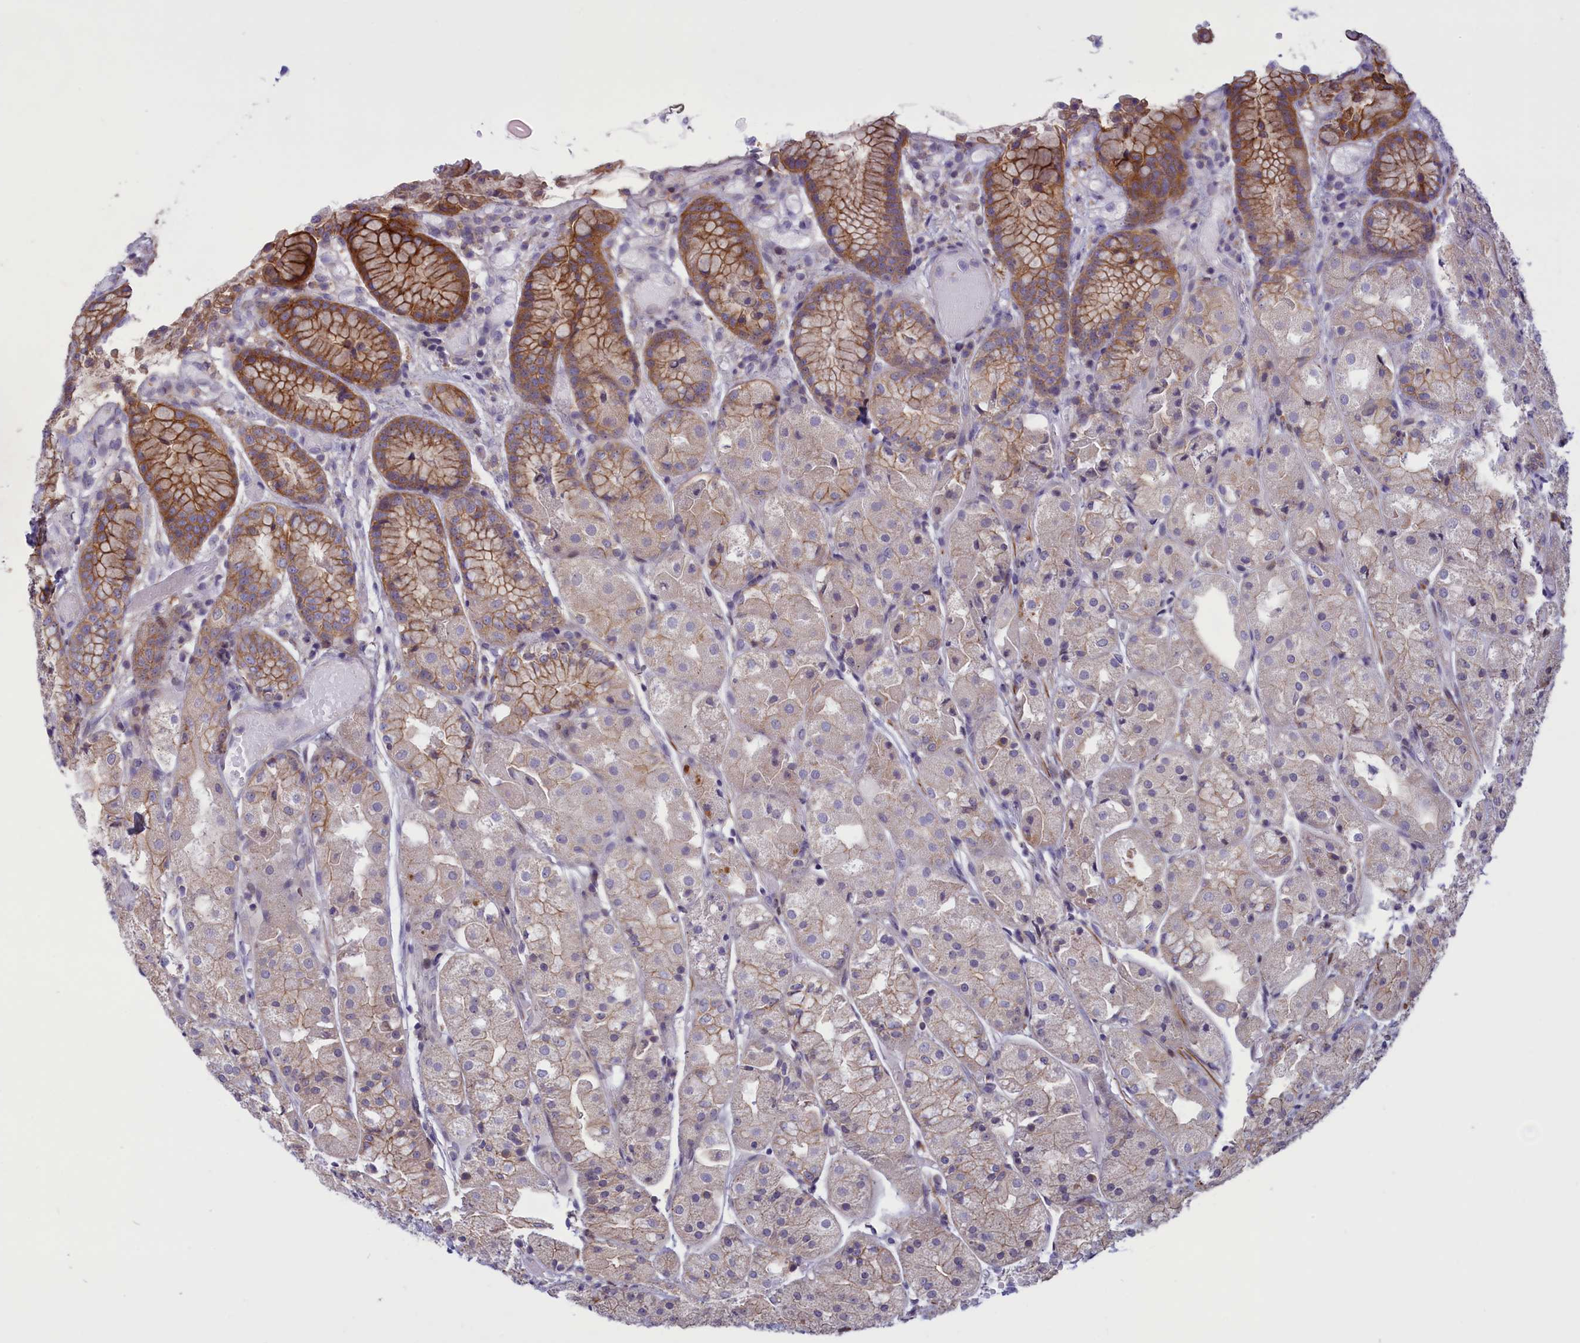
{"staining": {"intensity": "moderate", "quantity": "25%-75%", "location": "cytoplasmic/membranous"}, "tissue": "stomach", "cell_type": "Glandular cells", "image_type": "normal", "snomed": [{"axis": "morphology", "description": "Normal tissue, NOS"}, {"axis": "topography", "description": "Stomach, upper"}], "caption": "Immunohistochemistry (IHC) of unremarkable stomach demonstrates medium levels of moderate cytoplasmic/membranous staining in about 25%-75% of glandular cells.", "gene": "CORO2A", "patient": {"sex": "male", "age": 72}}